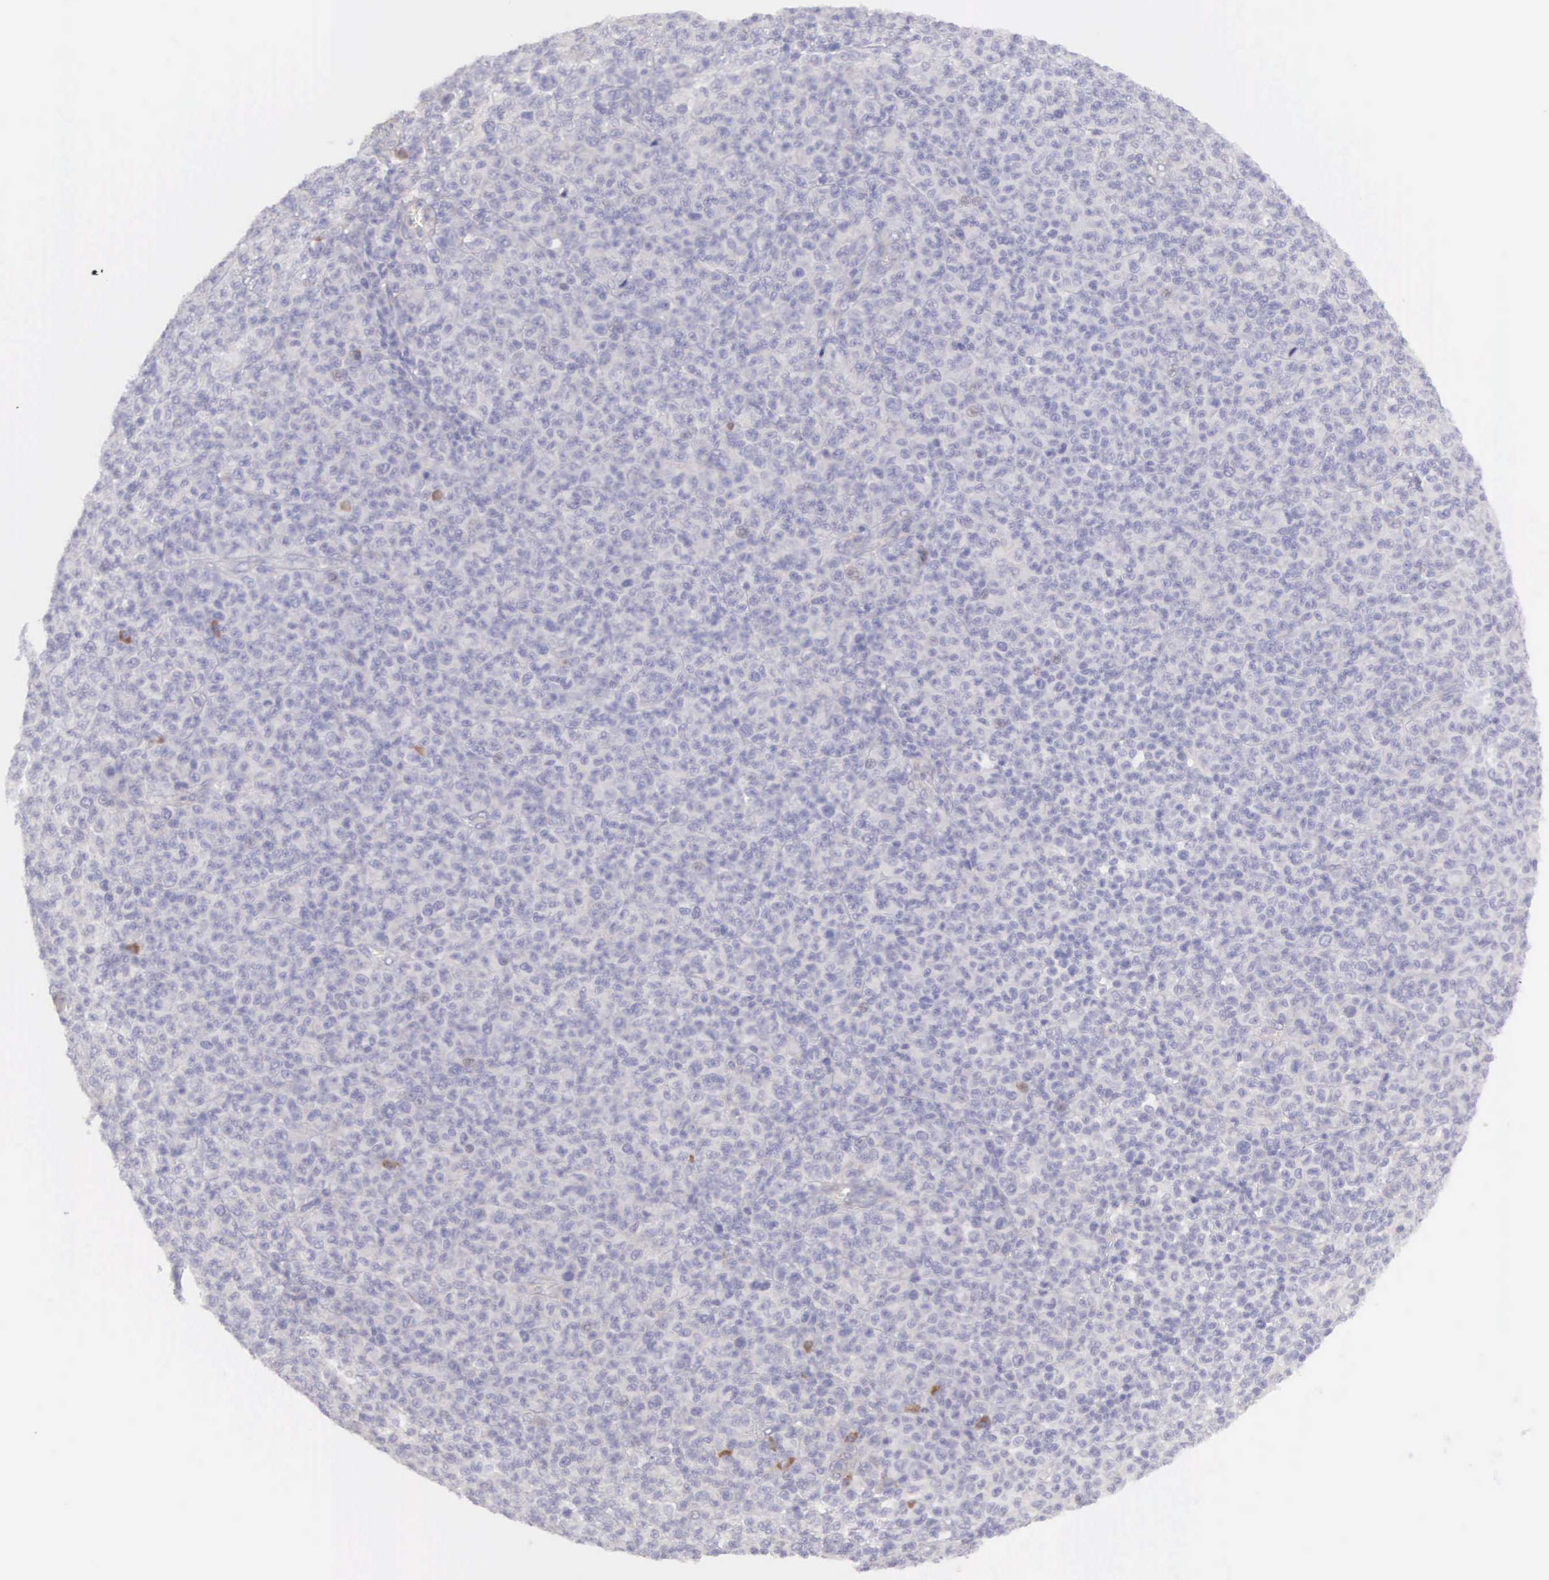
{"staining": {"intensity": "moderate", "quantity": "<25%", "location": "cytoplasmic/membranous"}, "tissue": "melanoma", "cell_type": "Tumor cells", "image_type": "cancer", "snomed": [{"axis": "morphology", "description": "Malignant melanoma, Metastatic site"}, {"axis": "topography", "description": "Skin"}], "caption": "Melanoma stained with a brown dye reveals moderate cytoplasmic/membranous positive expression in about <25% of tumor cells.", "gene": "ARFGAP3", "patient": {"sex": "male", "age": 32}}